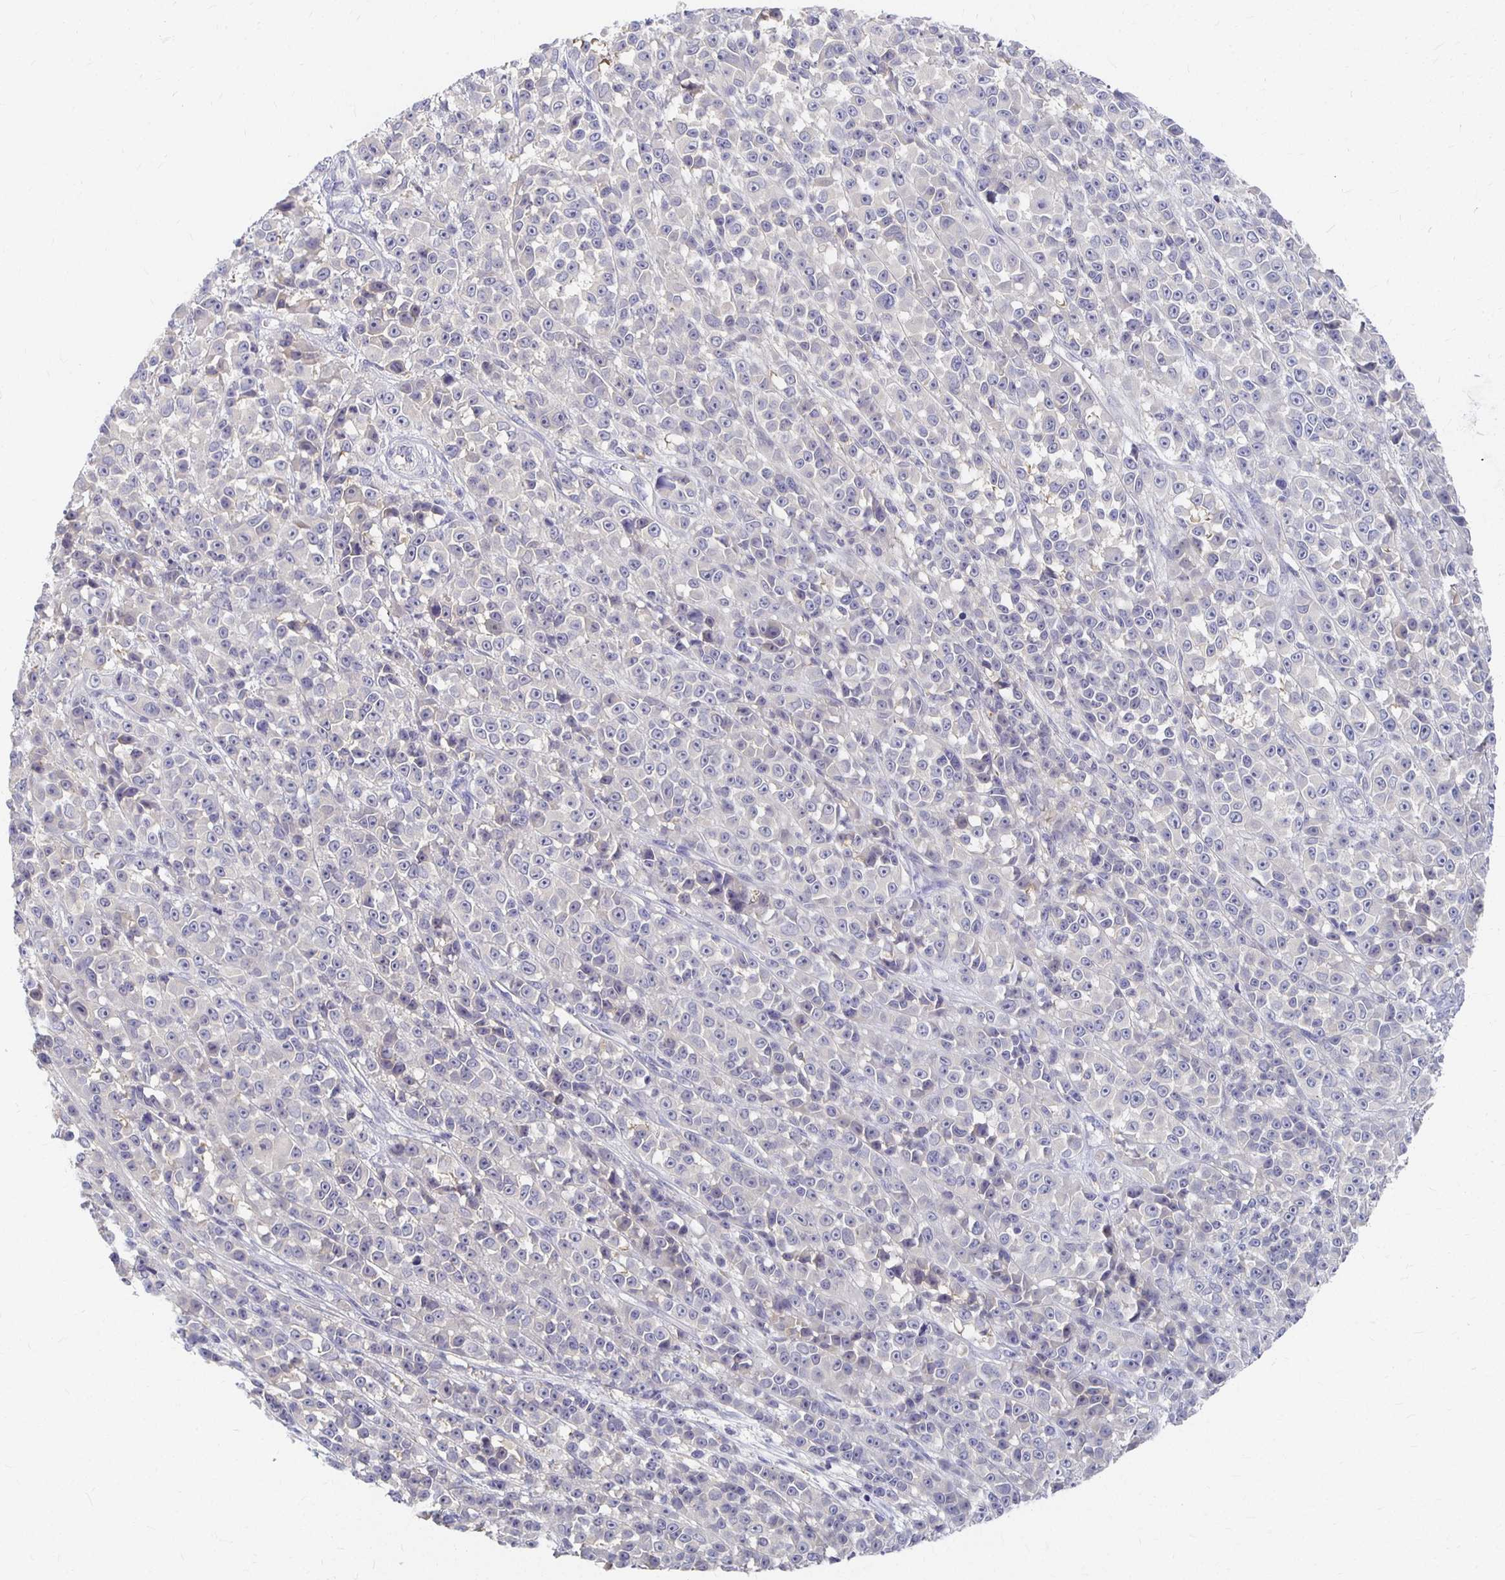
{"staining": {"intensity": "negative", "quantity": "none", "location": "none"}, "tissue": "melanoma", "cell_type": "Tumor cells", "image_type": "cancer", "snomed": [{"axis": "morphology", "description": "Malignant melanoma, NOS"}, {"axis": "topography", "description": "Skin"}, {"axis": "topography", "description": "Skin of back"}], "caption": "This is an IHC image of melanoma. There is no expression in tumor cells.", "gene": "FKRP", "patient": {"sex": "male", "age": 91}}